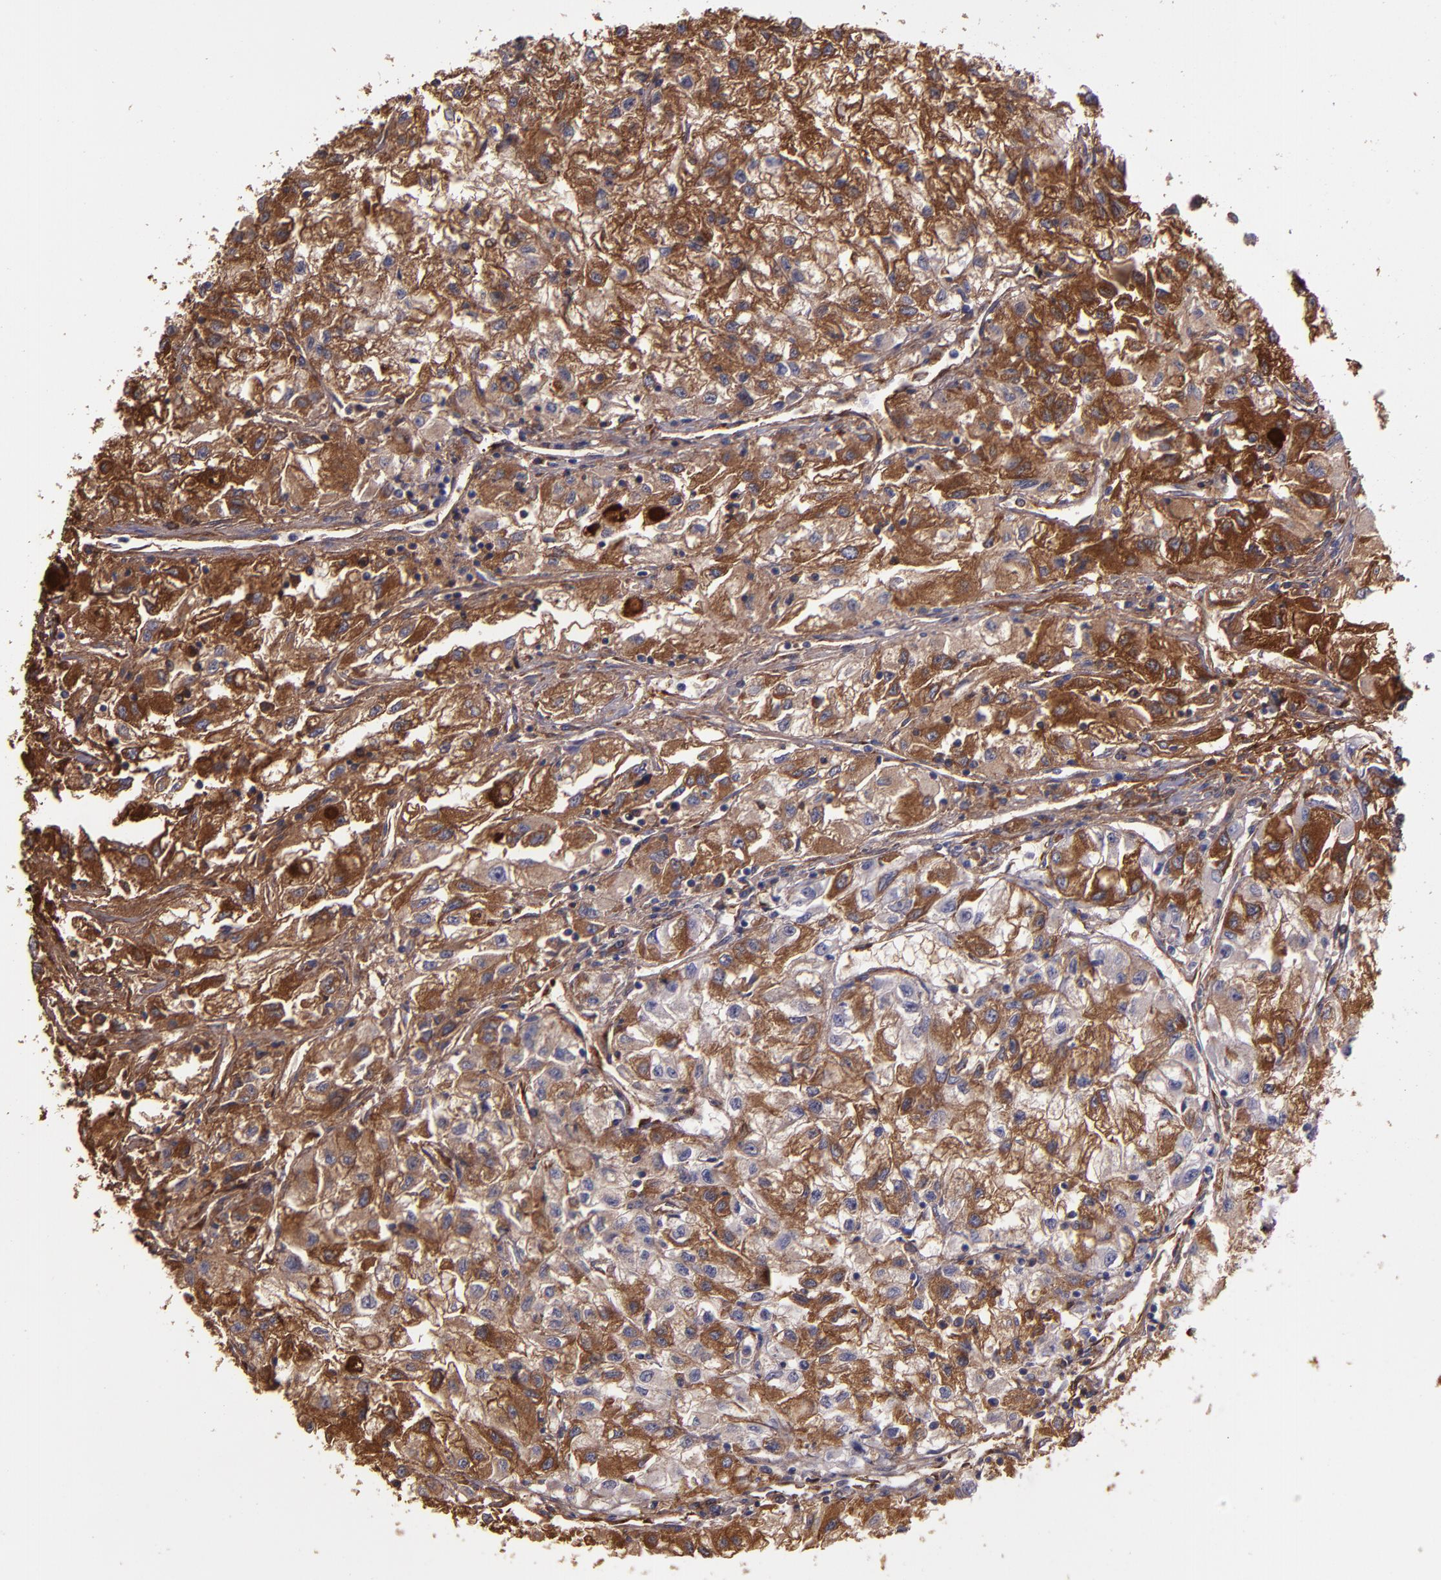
{"staining": {"intensity": "moderate", "quantity": ">75%", "location": "cytoplasmic/membranous"}, "tissue": "renal cancer", "cell_type": "Tumor cells", "image_type": "cancer", "snomed": [{"axis": "morphology", "description": "Adenocarcinoma, NOS"}, {"axis": "topography", "description": "Kidney"}], "caption": "Brown immunohistochemical staining in human adenocarcinoma (renal) shows moderate cytoplasmic/membranous staining in approximately >75% of tumor cells.", "gene": "A2M", "patient": {"sex": "male", "age": 59}}